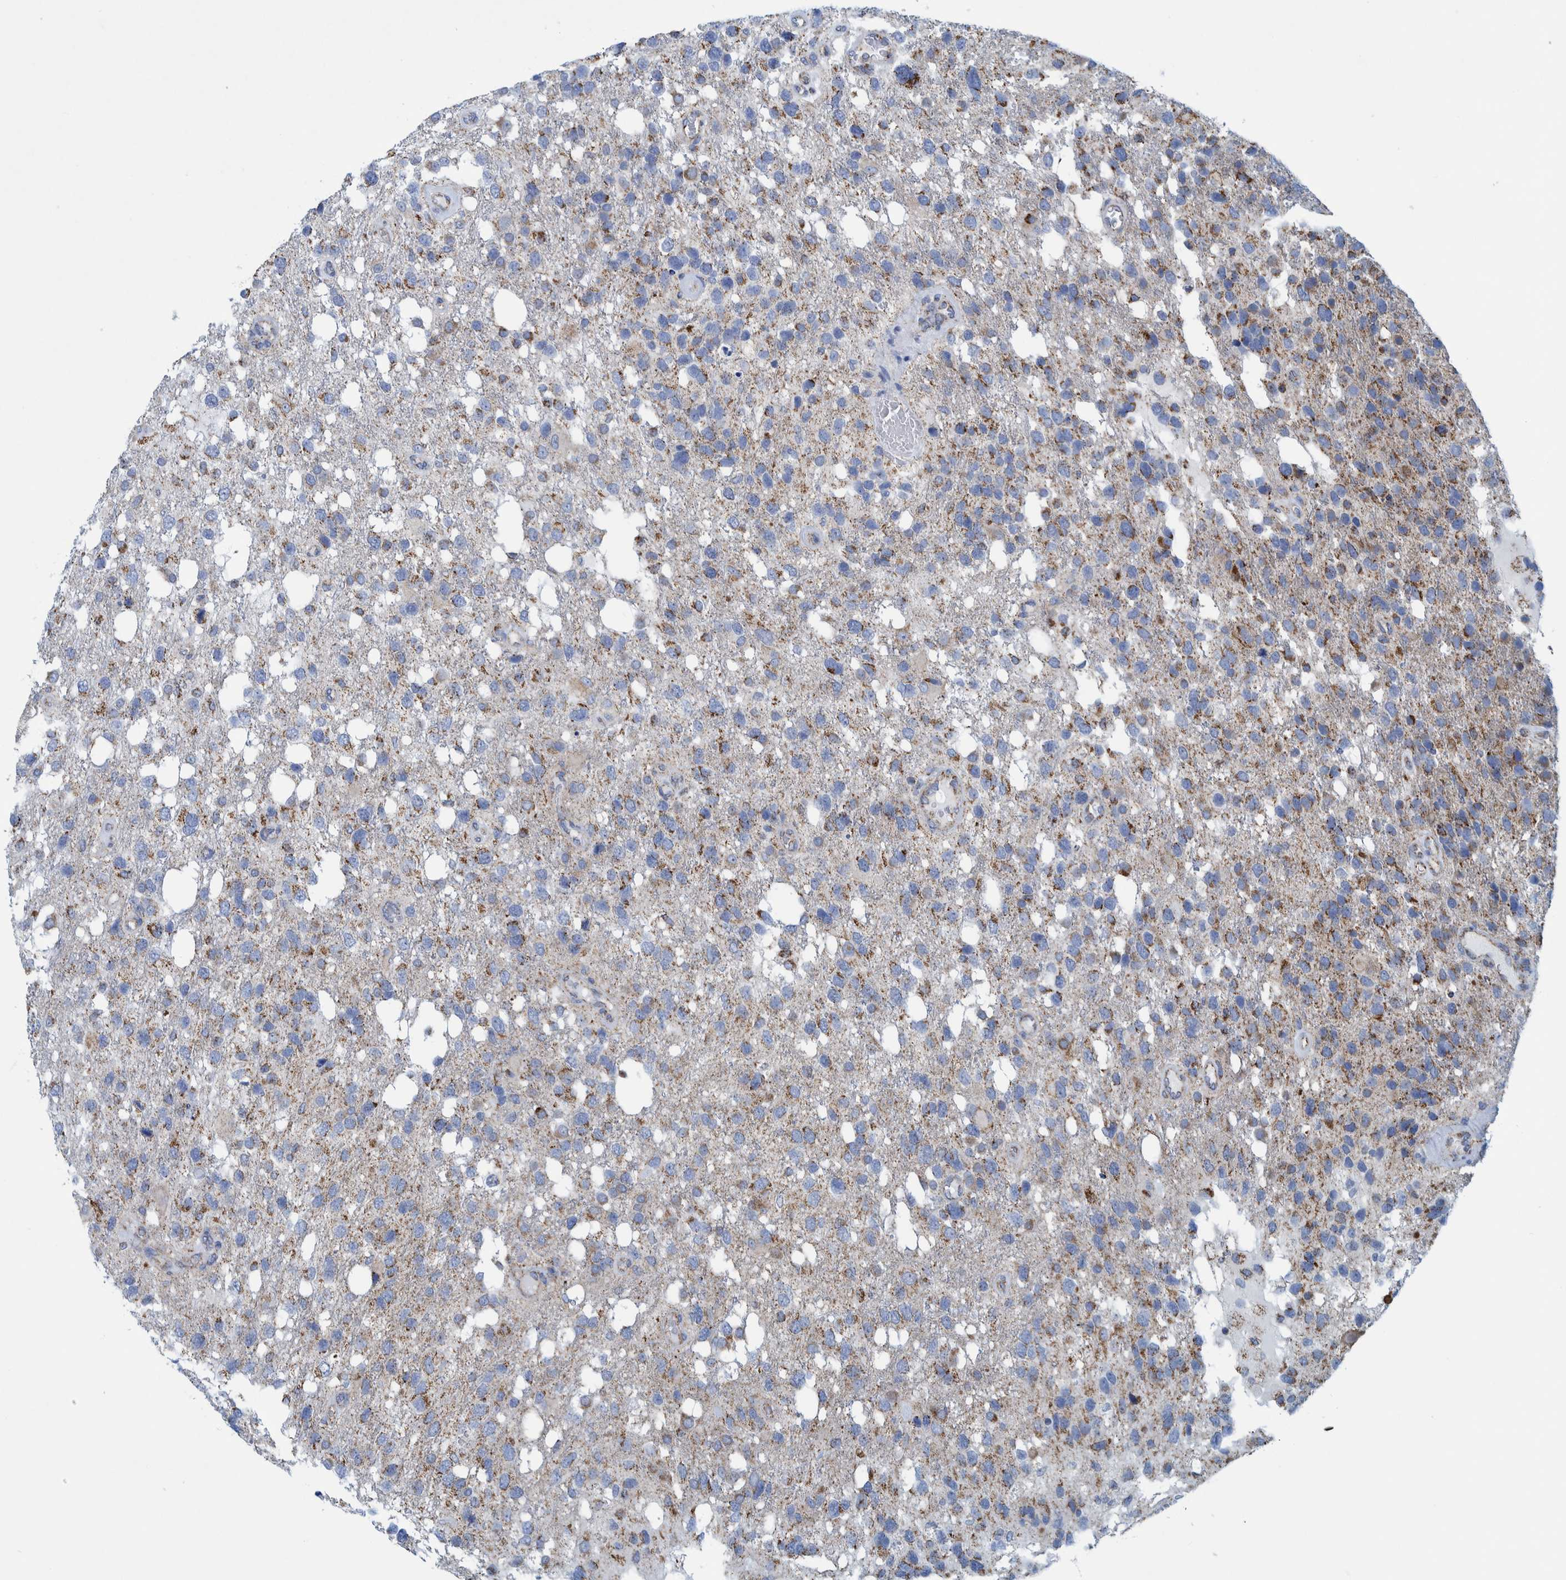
{"staining": {"intensity": "moderate", "quantity": "25%-75%", "location": "cytoplasmic/membranous"}, "tissue": "glioma", "cell_type": "Tumor cells", "image_type": "cancer", "snomed": [{"axis": "morphology", "description": "Glioma, malignant, High grade"}, {"axis": "topography", "description": "Brain"}], "caption": "This histopathology image exhibits malignant glioma (high-grade) stained with immunohistochemistry (IHC) to label a protein in brown. The cytoplasmic/membranous of tumor cells show moderate positivity for the protein. Nuclei are counter-stained blue.", "gene": "MRPS7", "patient": {"sex": "female", "age": 58}}